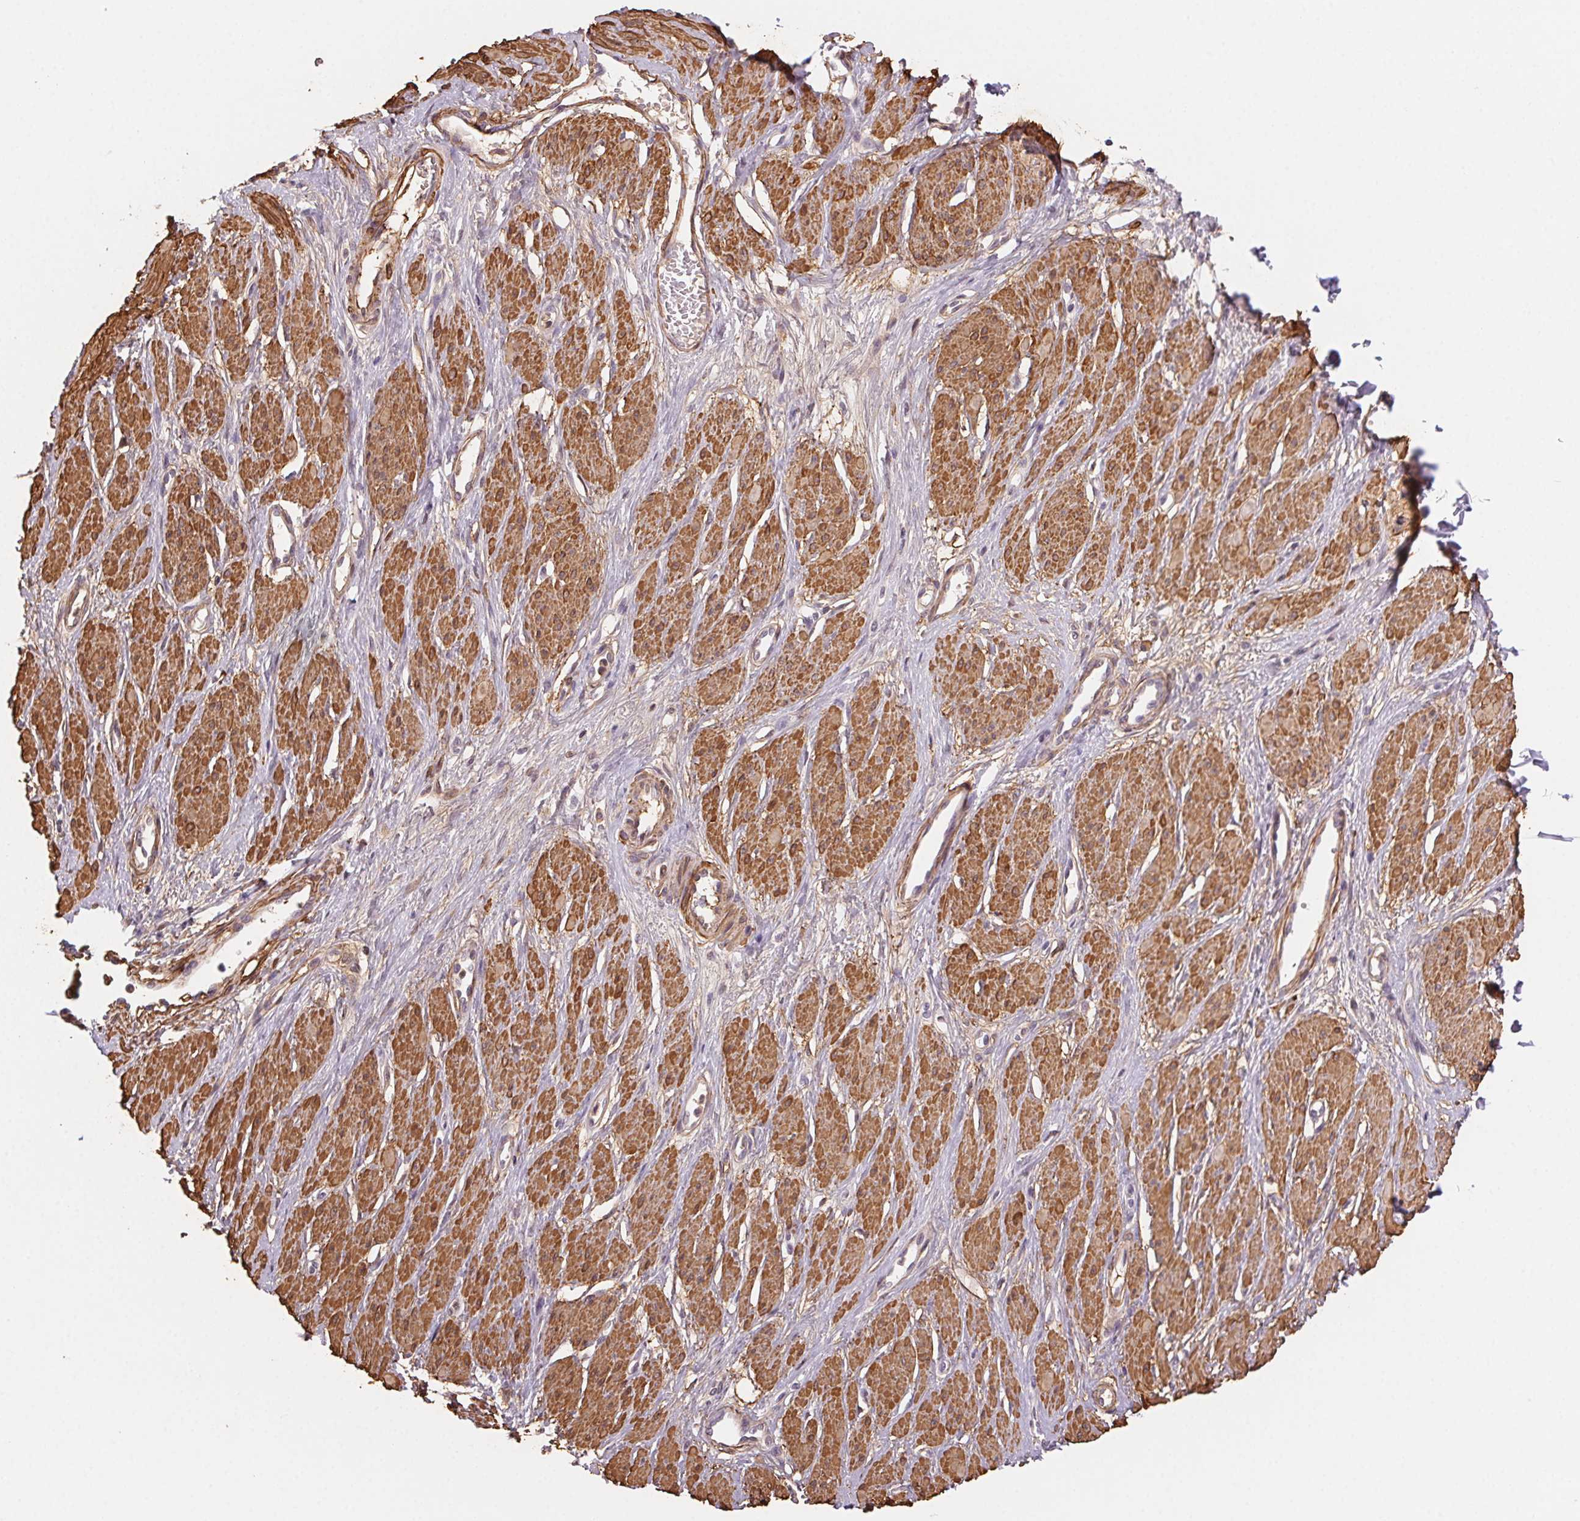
{"staining": {"intensity": "strong", "quantity": ">75%", "location": "cytoplasmic/membranous"}, "tissue": "smooth muscle", "cell_type": "Smooth muscle cells", "image_type": "normal", "snomed": [{"axis": "morphology", "description": "Normal tissue, NOS"}, {"axis": "topography", "description": "Smooth muscle"}, {"axis": "topography", "description": "Uterus"}], "caption": "Immunohistochemical staining of benign smooth muscle exhibits high levels of strong cytoplasmic/membranous positivity in approximately >75% of smooth muscle cells.", "gene": "GPX8", "patient": {"sex": "female", "age": 39}}